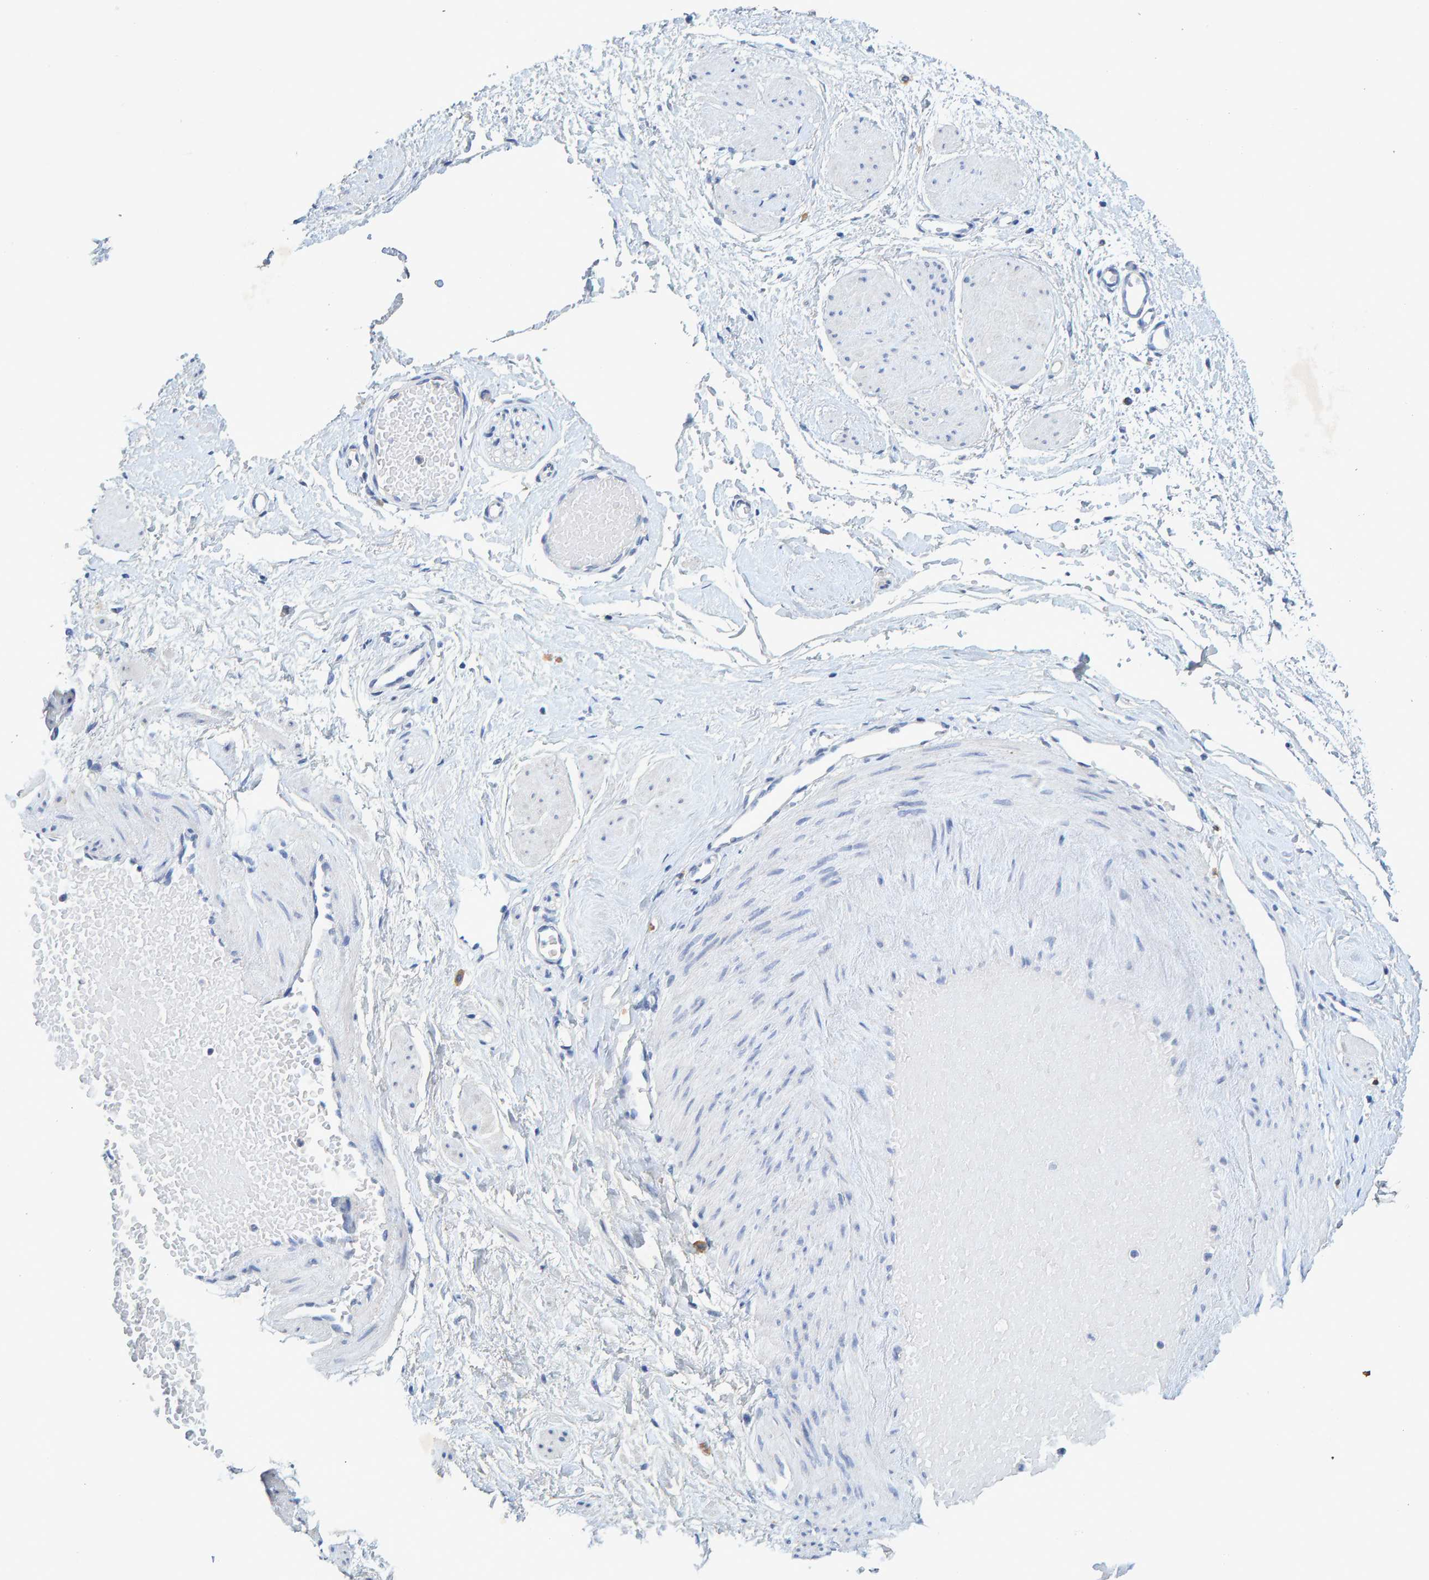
{"staining": {"intensity": "negative", "quantity": "none", "location": "none"}, "tissue": "adipose tissue", "cell_type": "Adipocytes", "image_type": "normal", "snomed": [{"axis": "morphology", "description": "Normal tissue, NOS"}, {"axis": "topography", "description": "Soft tissue"}], "caption": "Benign adipose tissue was stained to show a protein in brown. There is no significant expression in adipocytes. (Brightfield microscopy of DAB (3,3'-diaminobenzidine) IHC at high magnification).", "gene": "CTH", "patient": {"sex": "male", "age": 72}}